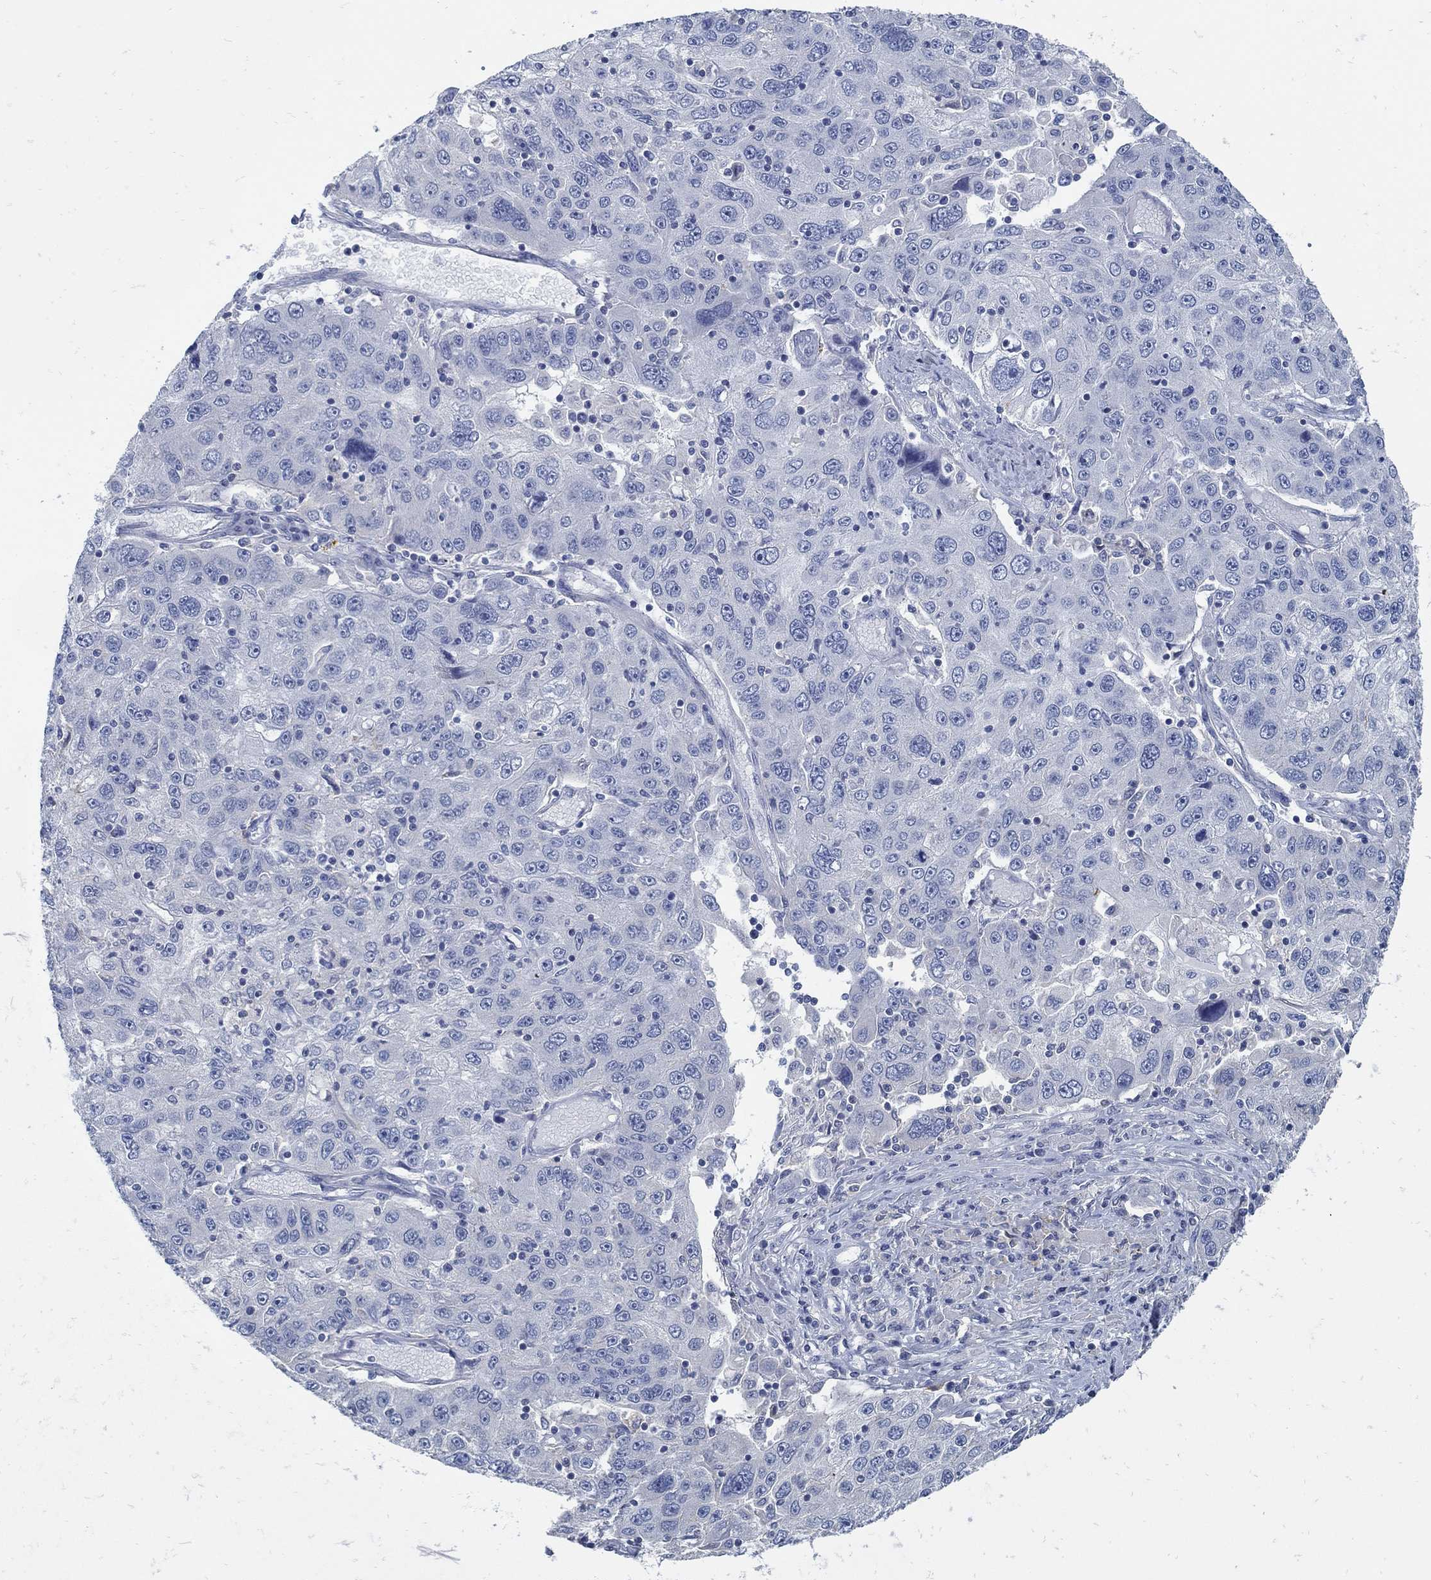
{"staining": {"intensity": "negative", "quantity": "none", "location": "none"}, "tissue": "stomach cancer", "cell_type": "Tumor cells", "image_type": "cancer", "snomed": [{"axis": "morphology", "description": "Adenocarcinoma, NOS"}, {"axis": "topography", "description": "Stomach"}], "caption": "Tumor cells are negative for protein expression in human stomach cancer (adenocarcinoma).", "gene": "ZFAND4", "patient": {"sex": "male", "age": 56}}